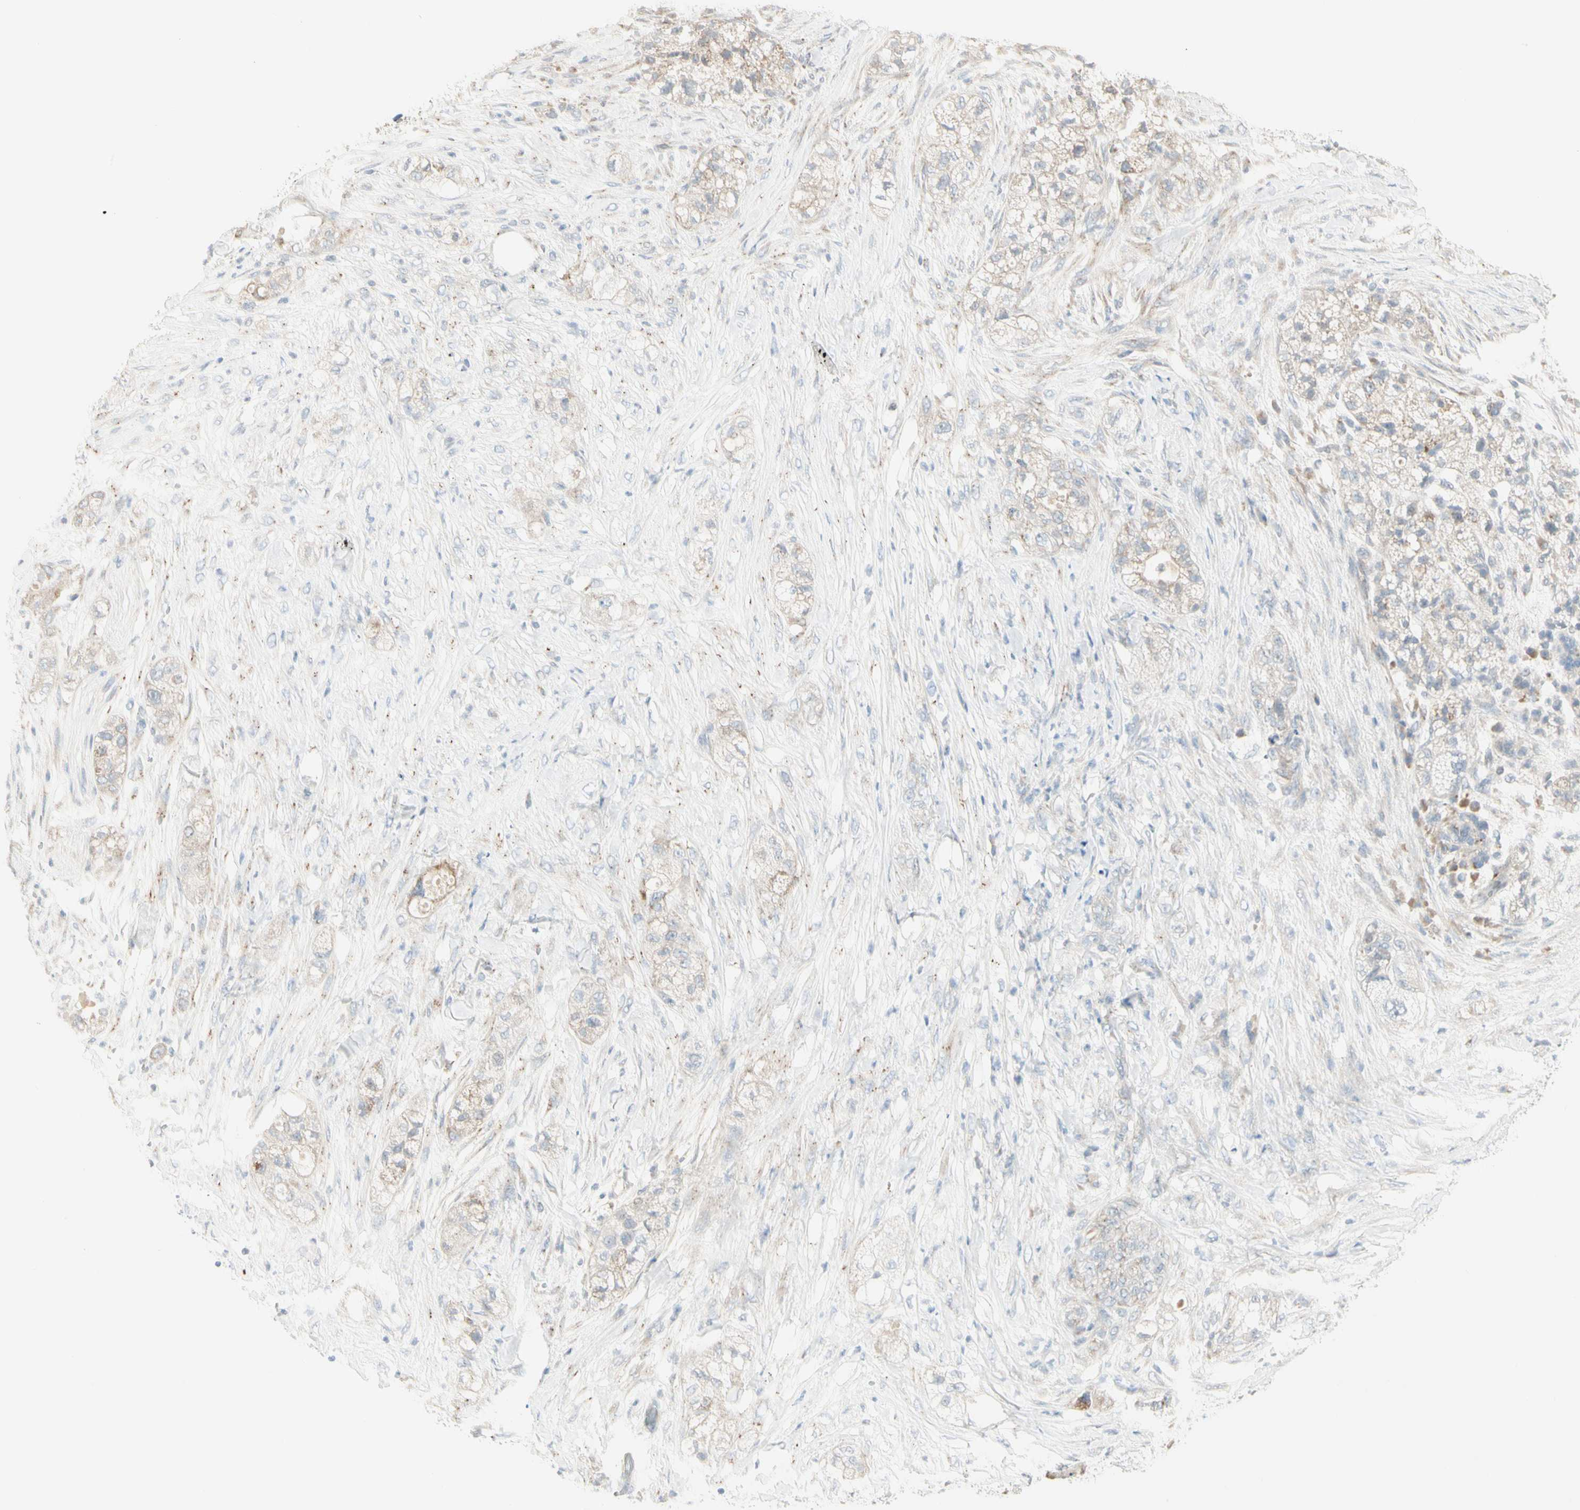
{"staining": {"intensity": "weak", "quantity": "25%-75%", "location": "cytoplasmic/membranous"}, "tissue": "pancreatic cancer", "cell_type": "Tumor cells", "image_type": "cancer", "snomed": [{"axis": "morphology", "description": "Adenocarcinoma, NOS"}, {"axis": "topography", "description": "Pancreas"}], "caption": "Weak cytoplasmic/membranous staining for a protein is identified in about 25%-75% of tumor cells of pancreatic cancer using IHC.", "gene": "ALDH18A1", "patient": {"sex": "female", "age": 78}}